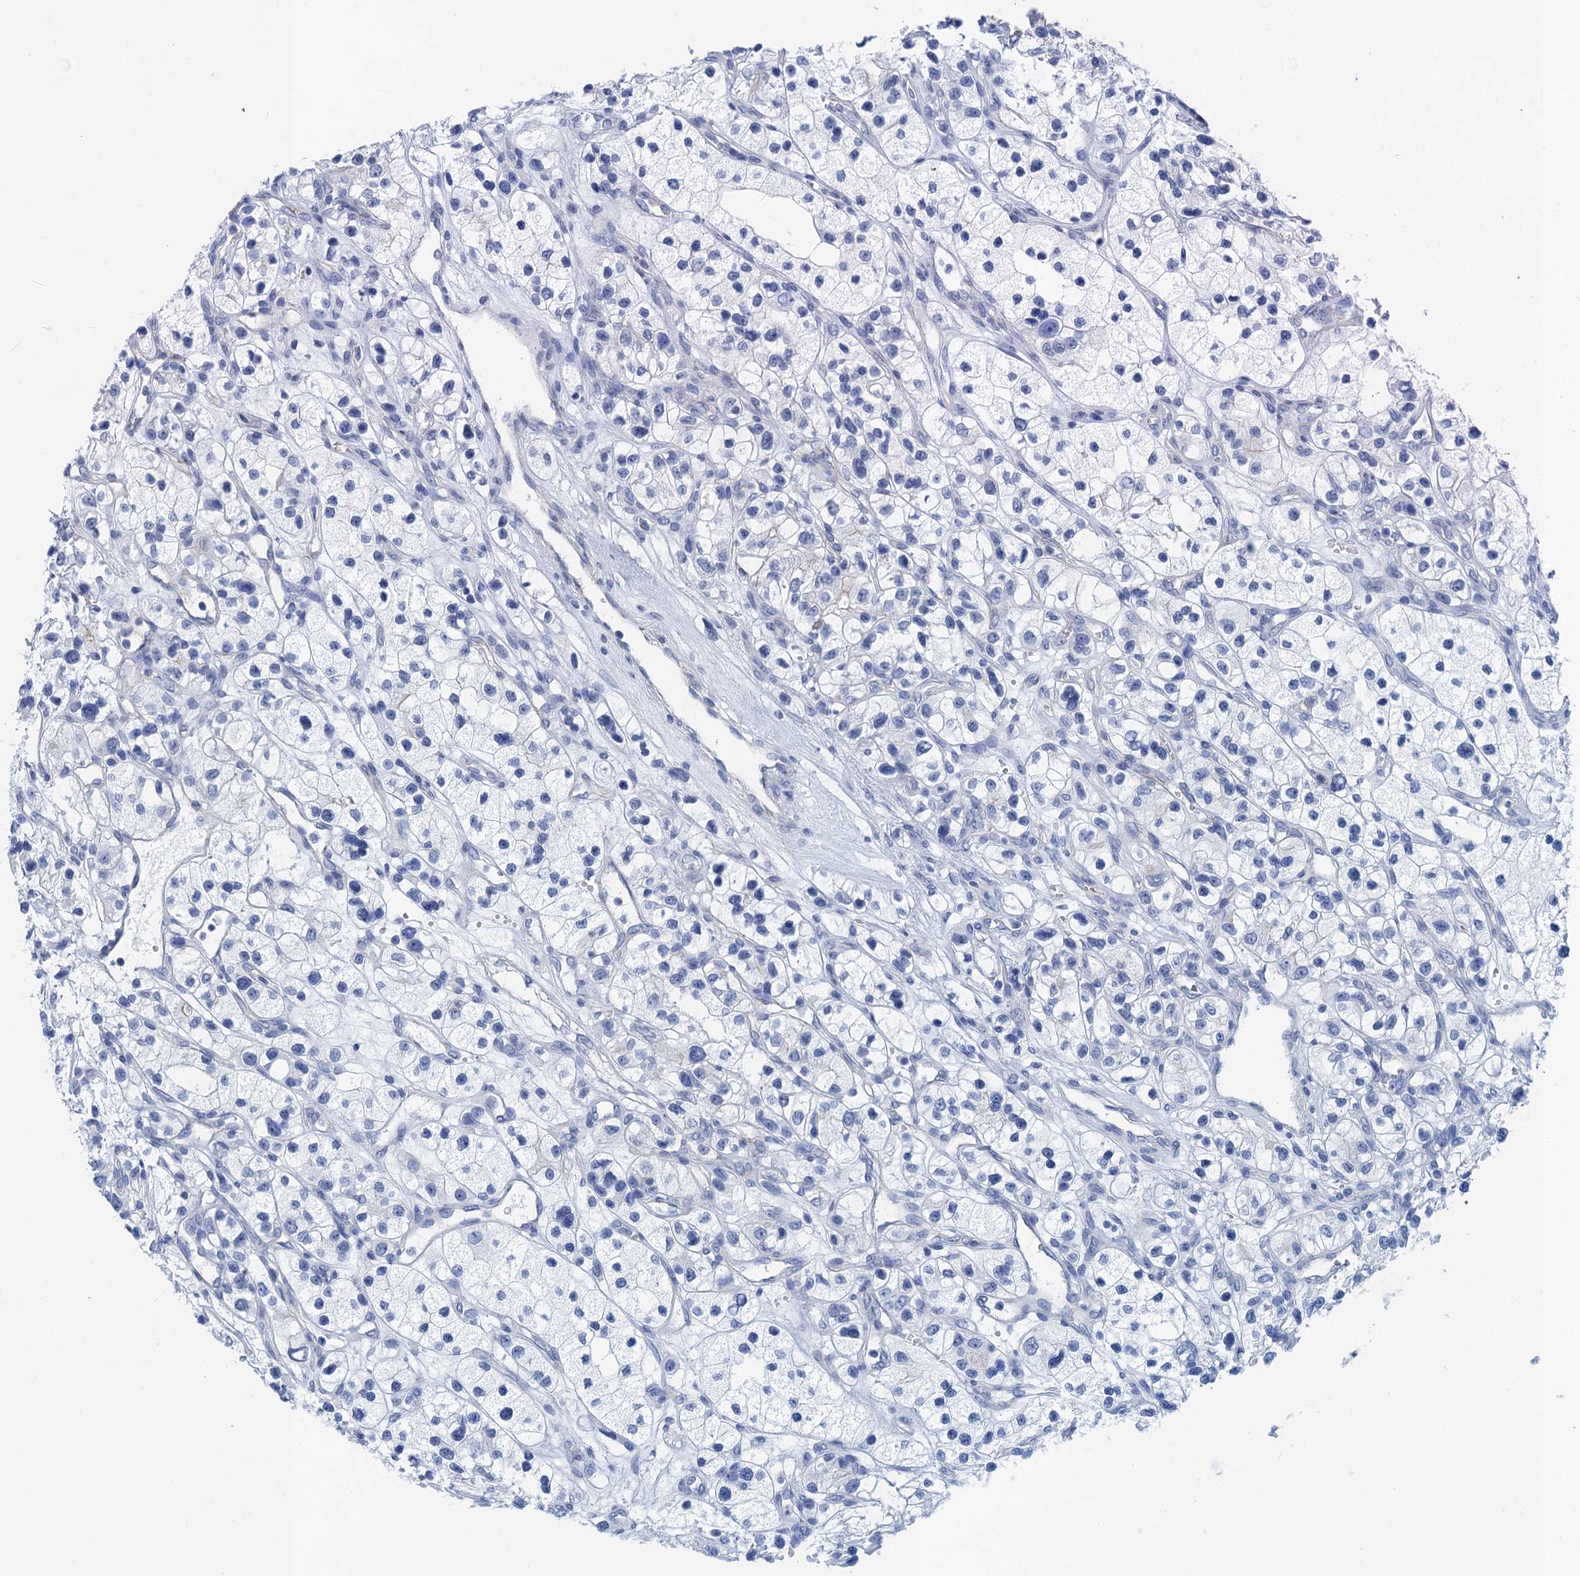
{"staining": {"intensity": "negative", "quantity": "none", "location": "none"}, "tissue": "renal cancer", "cell_type": "Tumor cells", "image_type": "cancer", "snomed": [{"axis": "morphology", "description": "Adenocarcinoma, NOS"}, {"axis": "topography", "description": "Kidney"}], "caption": "High power microscopy image of an immunohistochemistry micrograph of adenocarcinoma (renal), revealing no significant staining in tumor cells.", "gene": "CALML5", "patient": {"sex": "female", "age": 57}}